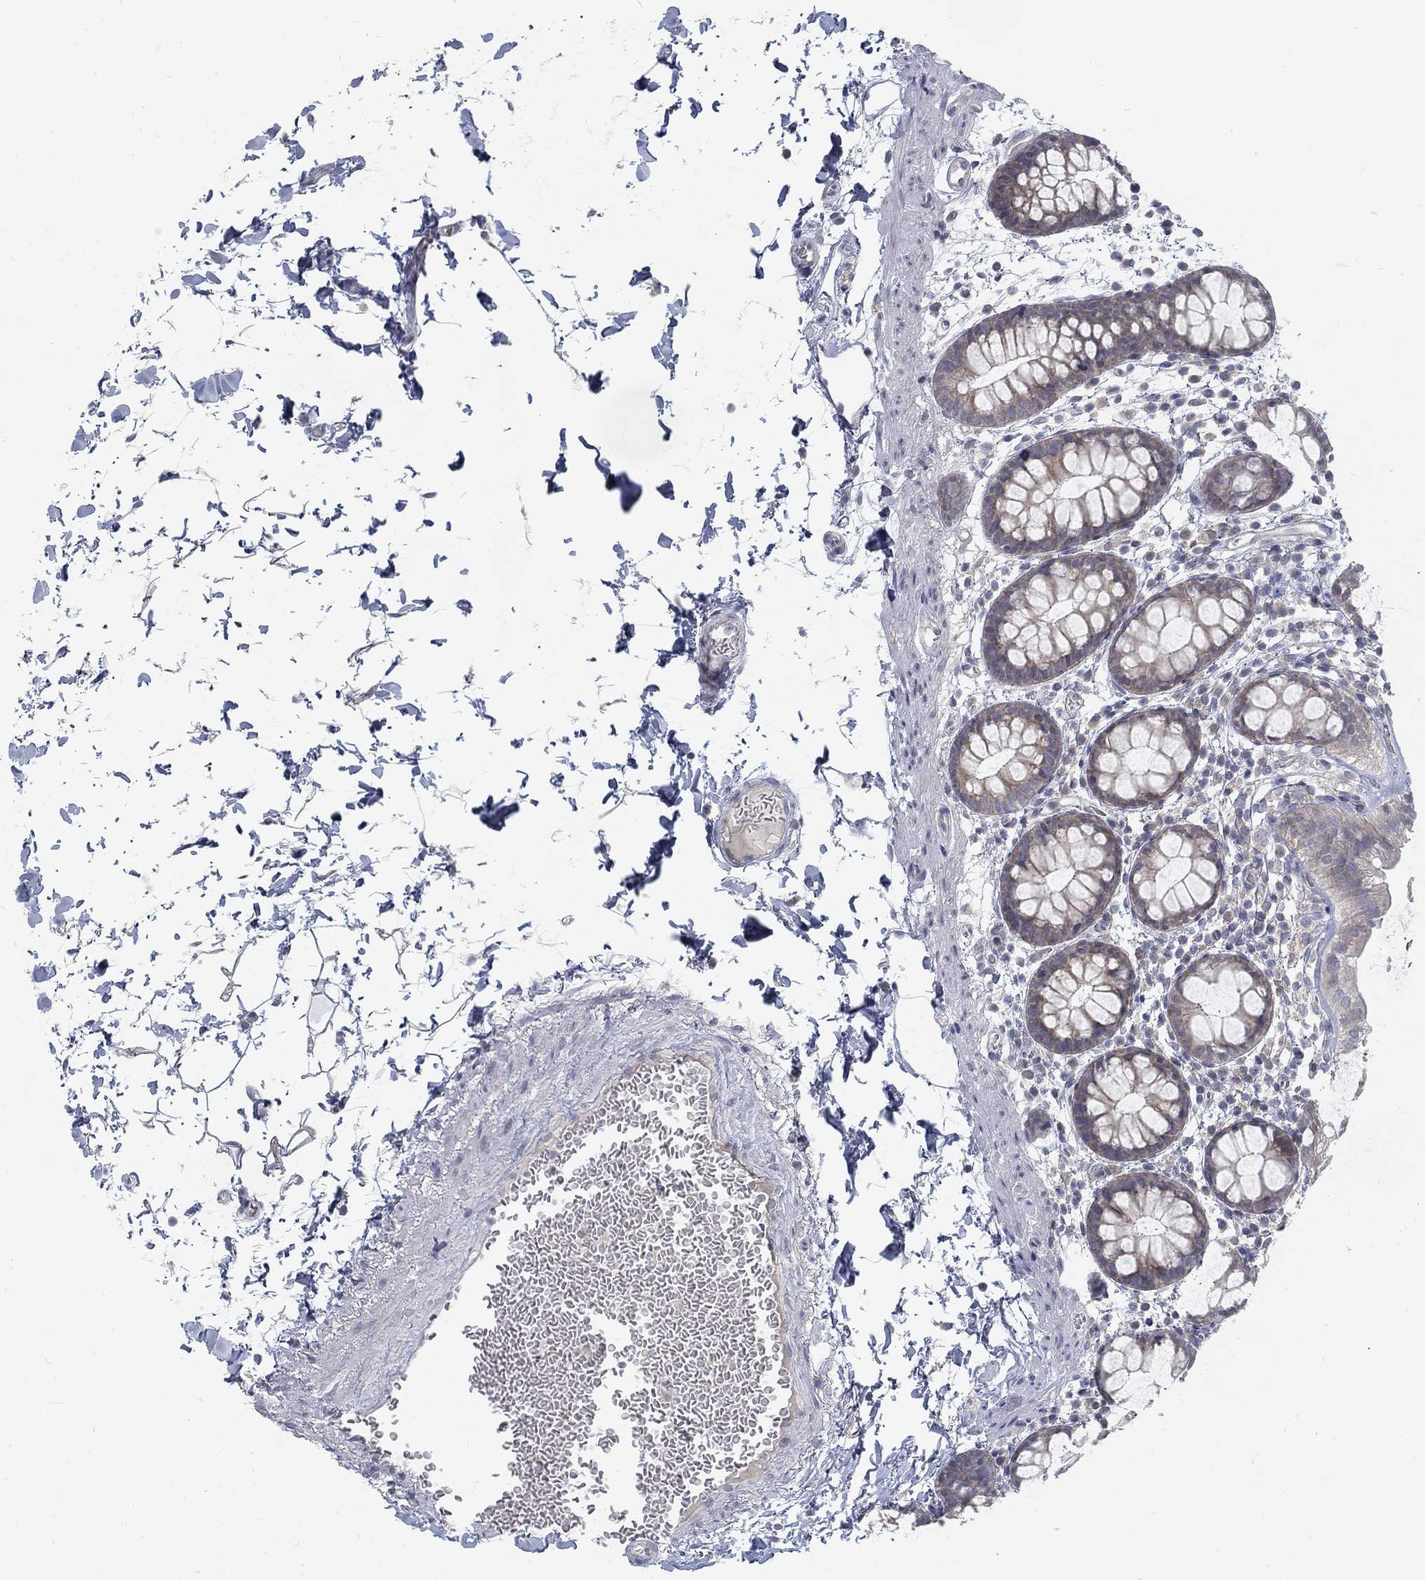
{"staining": {"intensity": "weak", "quantity": "25%-75%", "location": "cytoplasmic/membranous"}, "tissue": "rectum", "cell_type": "Glandular cells", "image_type": "normal", "snomed": [{"axis": "morphology", "description": "Normal tissue, NOS"}, {"axis": "topography", "description": "Rectum"}], "caption": "Immunohistochemistry of unremarkable human rectum exhibits low levels of weak cytoplasmic/membranous expression in about 25%-75% of glandular cells.", "gene": "ATP1A3", "patient": {"sex": "male", "age": 57}}